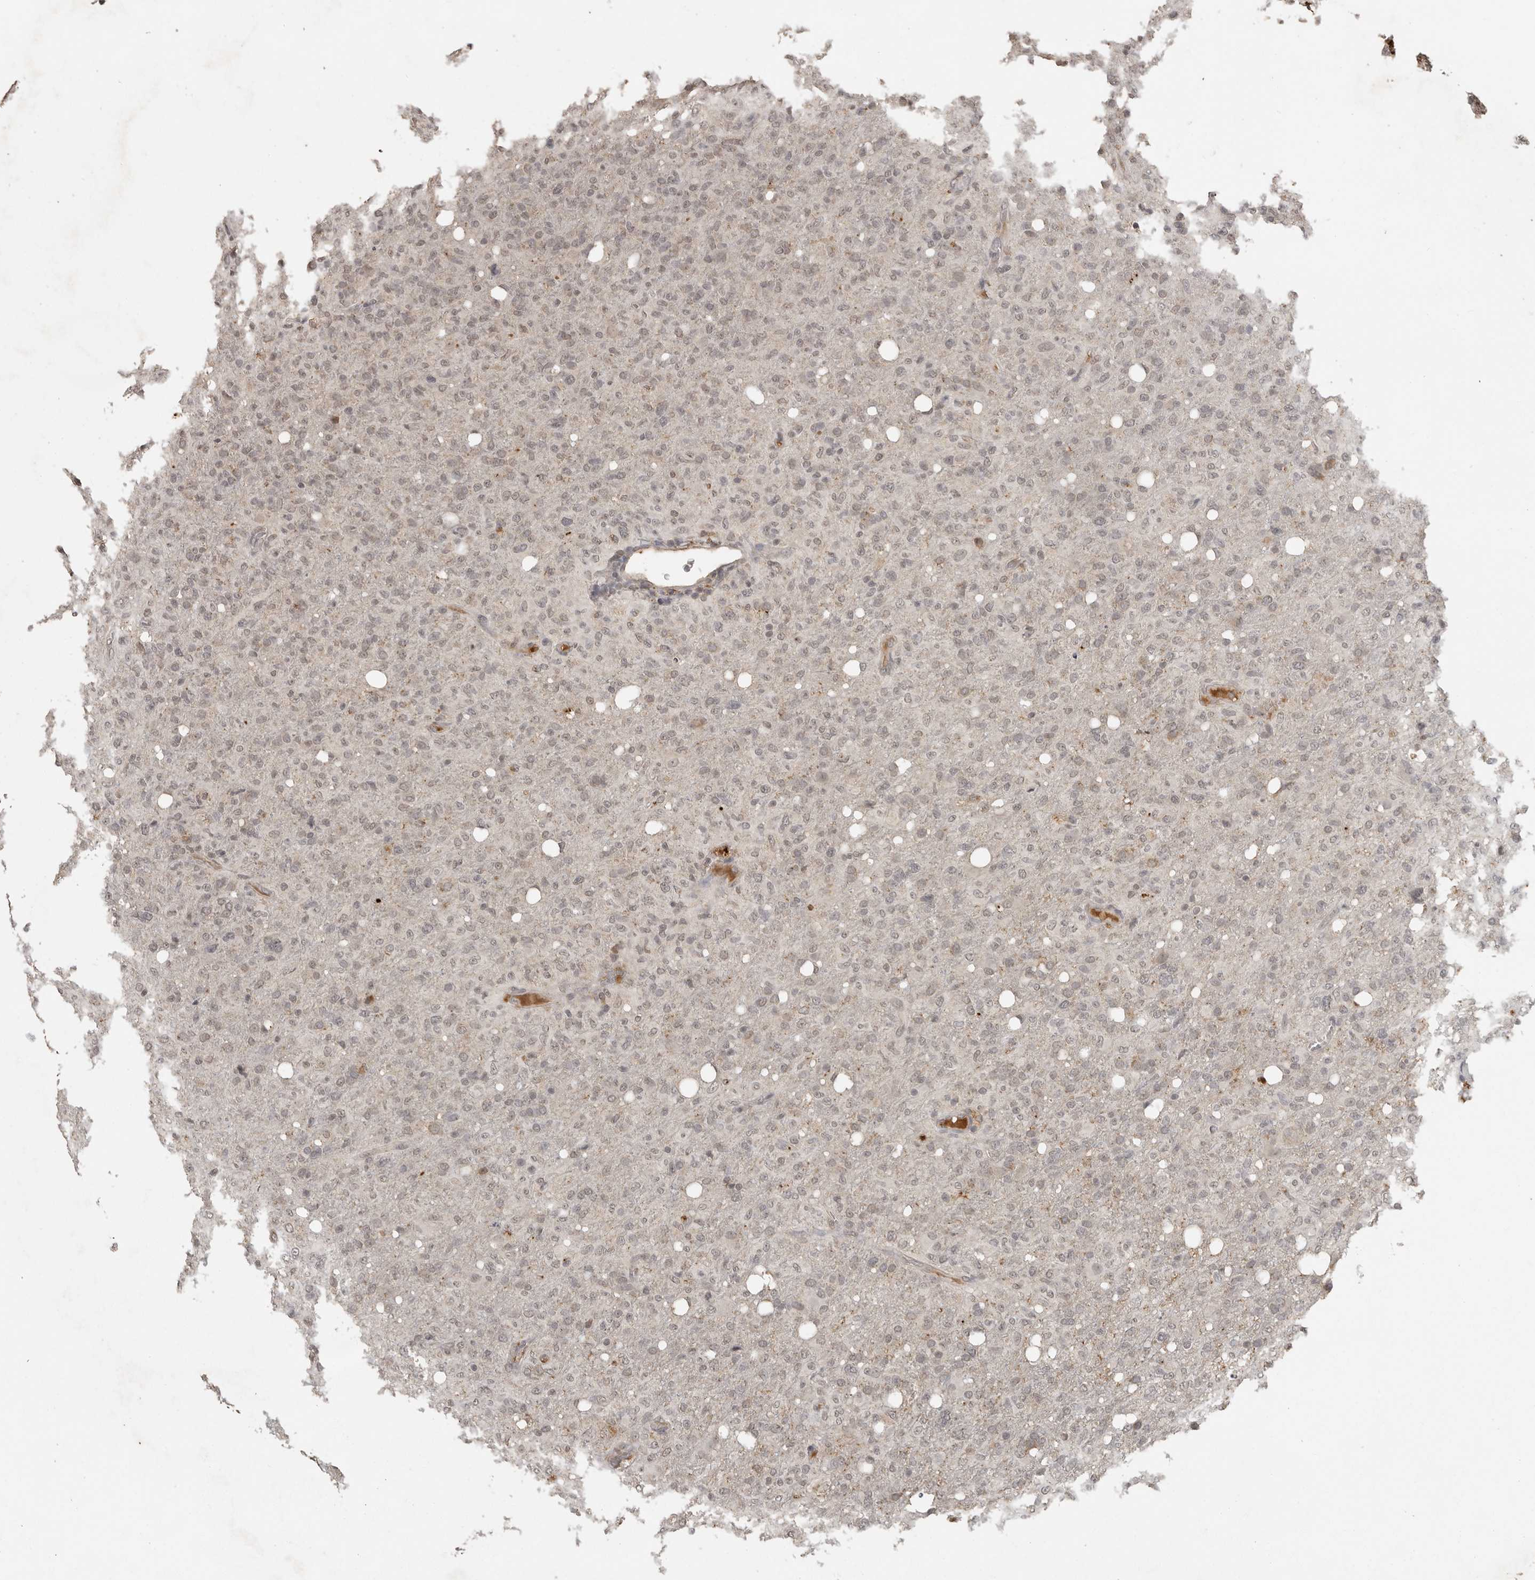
{"staining": {"intensity": "negative", "quantity": "none", "location": "none"}, "tissue": "glioma", "cell_type": "Tumor cells", "image_type": "cancer", "snomed": [{"axis": "morphology", "description": "Glioma, malignant, High grade"}, {"axis": "topography", "description": "Brain"}], "caption": "Immunohistochemistry (IHC) of glioma displays no positivity in tumor cells.", "gene": "CTF1", "patient": {"sex": "female", "age": 57}}